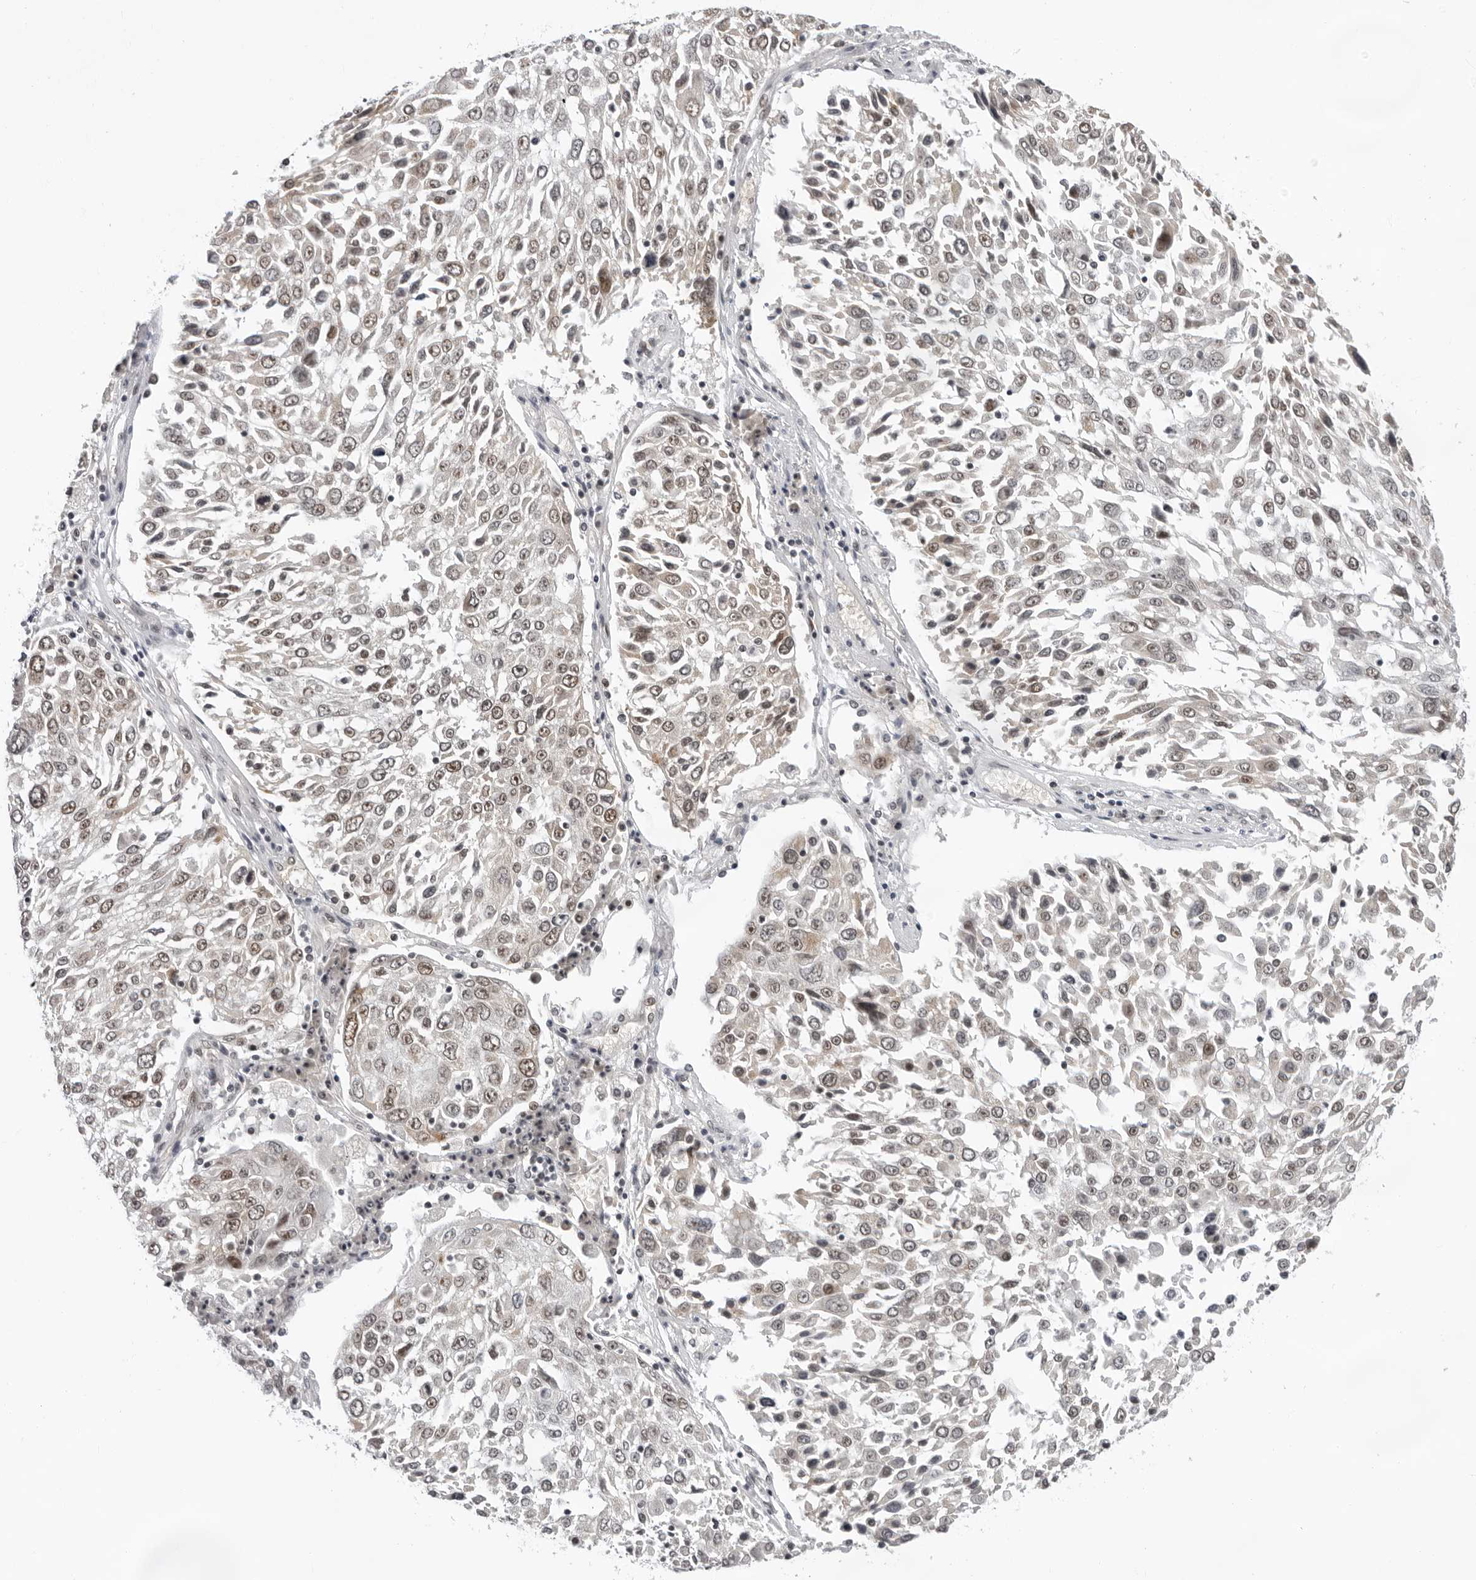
{"staining": {"intensity": "moderate", "quantity": ">75%", "location": "nuclear"}, "tissue": "lung cancer", "cell_type": "Tumor cells", "image_type": "cancer", "snomed": [{"axis": "morphology", "description": "Squamous cell carcinoma, NOS"}, {"axis": "topography", "description": "Lung"}], "caption": "This is an image of IHC staining of lung cancer (squamous cell carcinoma), which shows moderate staining in the nuclear of tumor cells.", "gene": "USP1", "patient": {"sex": "male", "age": 65}}